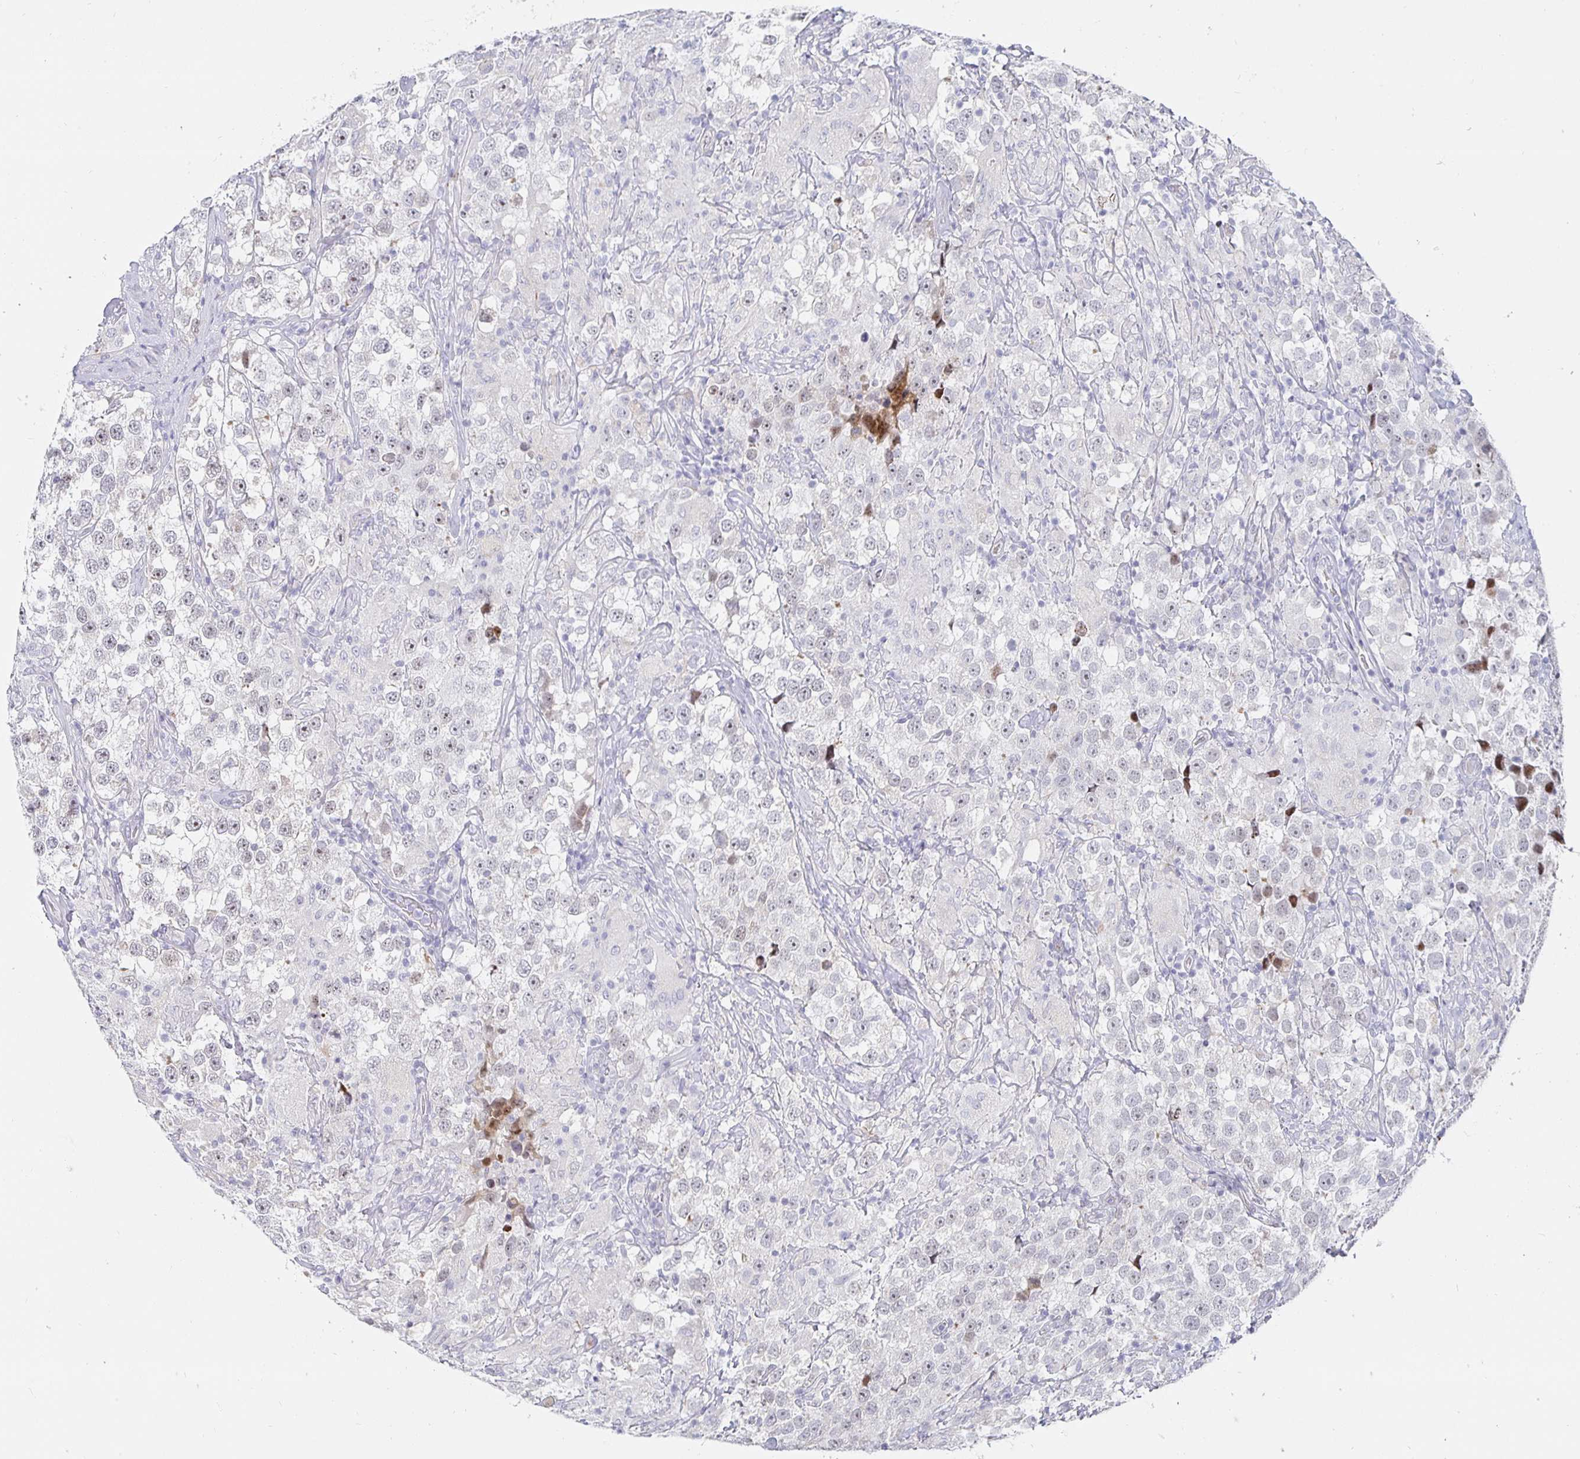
{"staining": {"intensity": "negative", "quantity": "none", "location": "none"}, "tissue": "testis cancer", "cell_type": "Tumor cells", "image_type": "cancer", "snomed": [{"axis": "morphology", "description": "Seminoma, NOS"}, {"axis": "topography", "description": "Testis"}], "caption": "The photomicrograph reveals no significant staining in tumor cells of testis cancer (seminoma).", "gene": "S100G", "patient": {"sex": "male", "age": 46}}